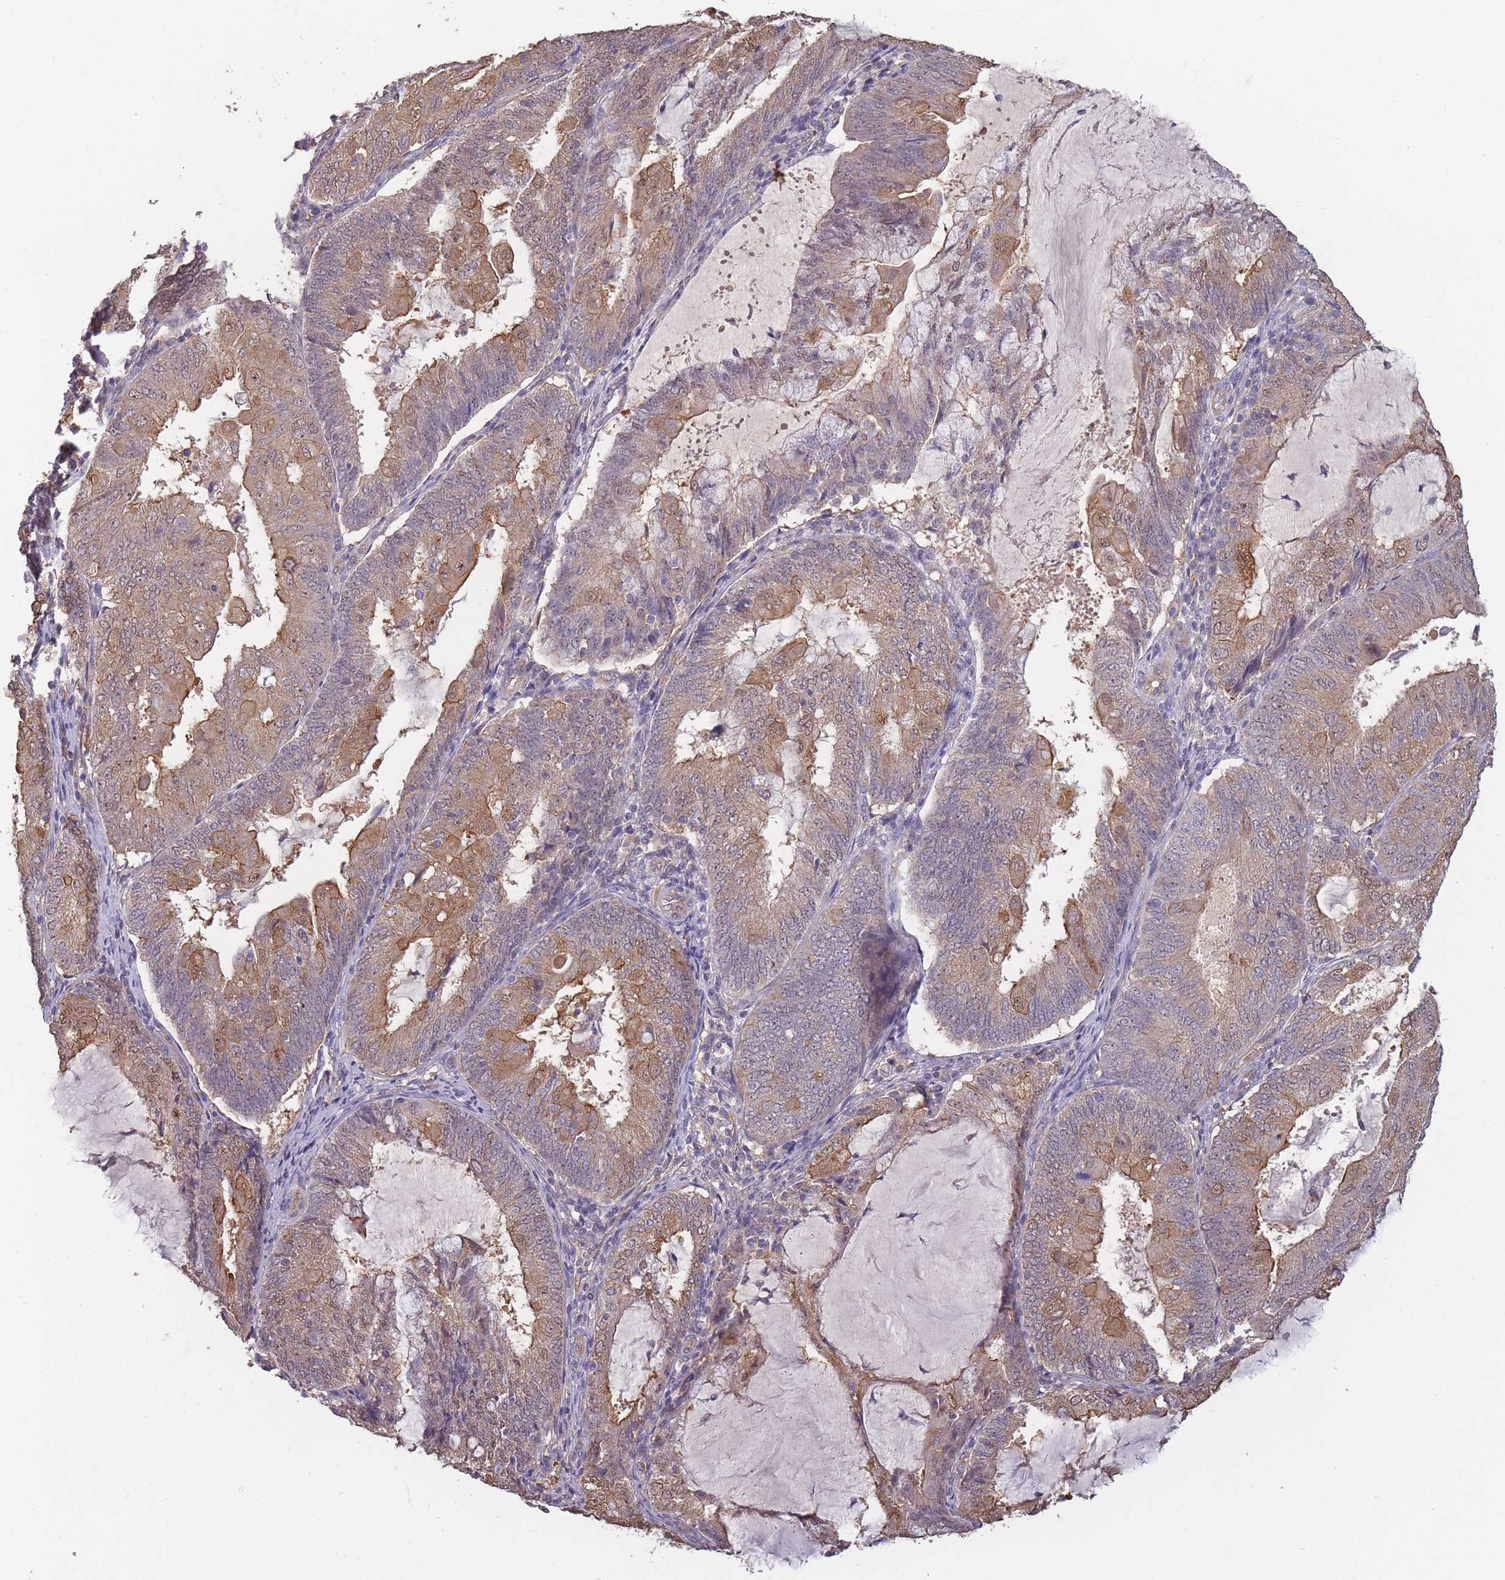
{"staining": {"intensity": "moderate", "quantity": "25%-75%", "location": "cytoplasmic/membranous"}, "tissue": "endometrial cancer", "cell_type": "Tumor cells", "image_type": "cancer", "snomed": [{"axis": "morphology", "description": "Adenocarcinoma, NOS"}, {"axis": "topography", "description": "Endometrium"}], "caption": "Immunohistochemical staining of endometrial adenocarcinoma shows medium levels of moderate cytoplasmic/membranous protein staining in approximately 25%-75% of tumor cells. The protein of interest is shown in brown color, while the nuclei are stained blue.", "gene": "KIAA1755", "patient": {"sex": "female", "age": 81}}